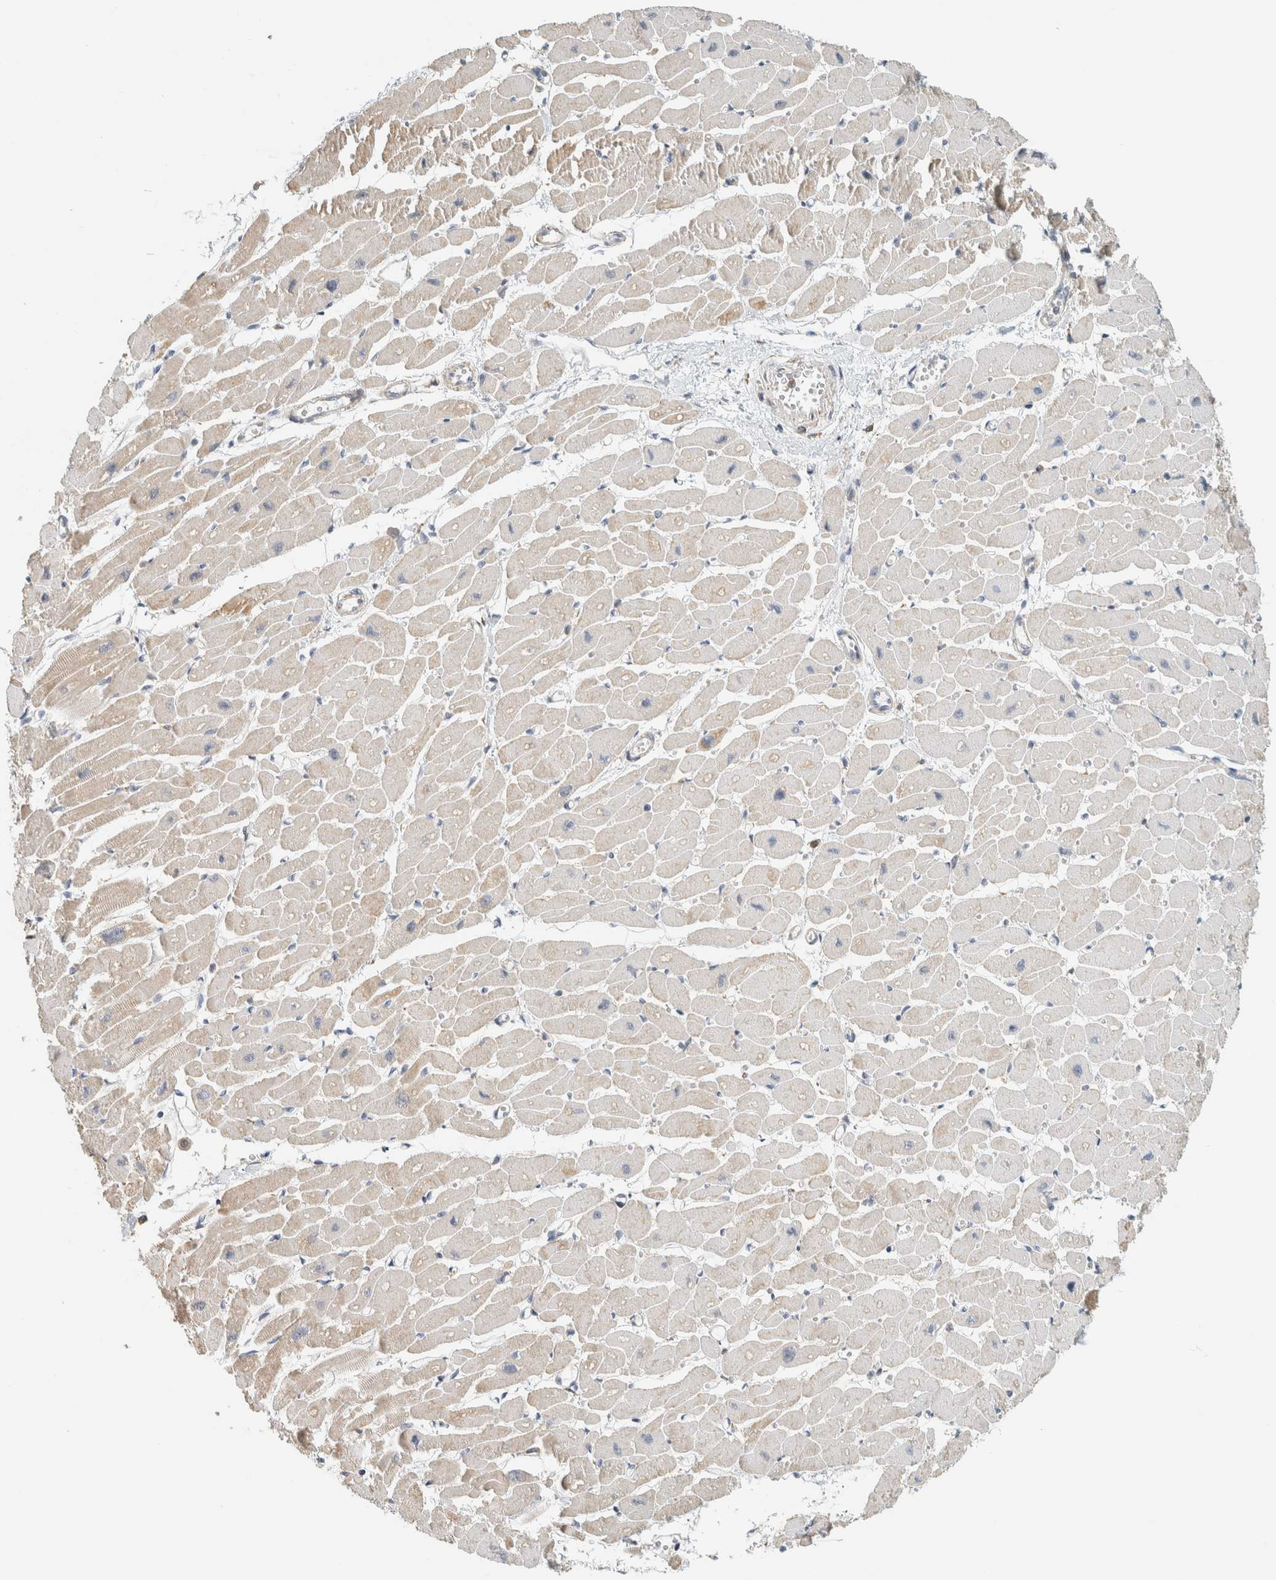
{"staining": {"intensity": "negative", "quantity": "none", "location": "none"}, "tissue": "heart muscle", "cell_type": "Cardiomyocytes", "image_type": "normal", "snomed": [{"axis": "morphology", "description": "Normal tissue, NOS"}, {"axis": "topography", "description": "Heart"}], "caption": "Immunohistochemistry of benign human heart muscle reveals no expression in cardiomyocytes.", "gene": "CAPG", "patient": {"sex": "female", "age": 54}}